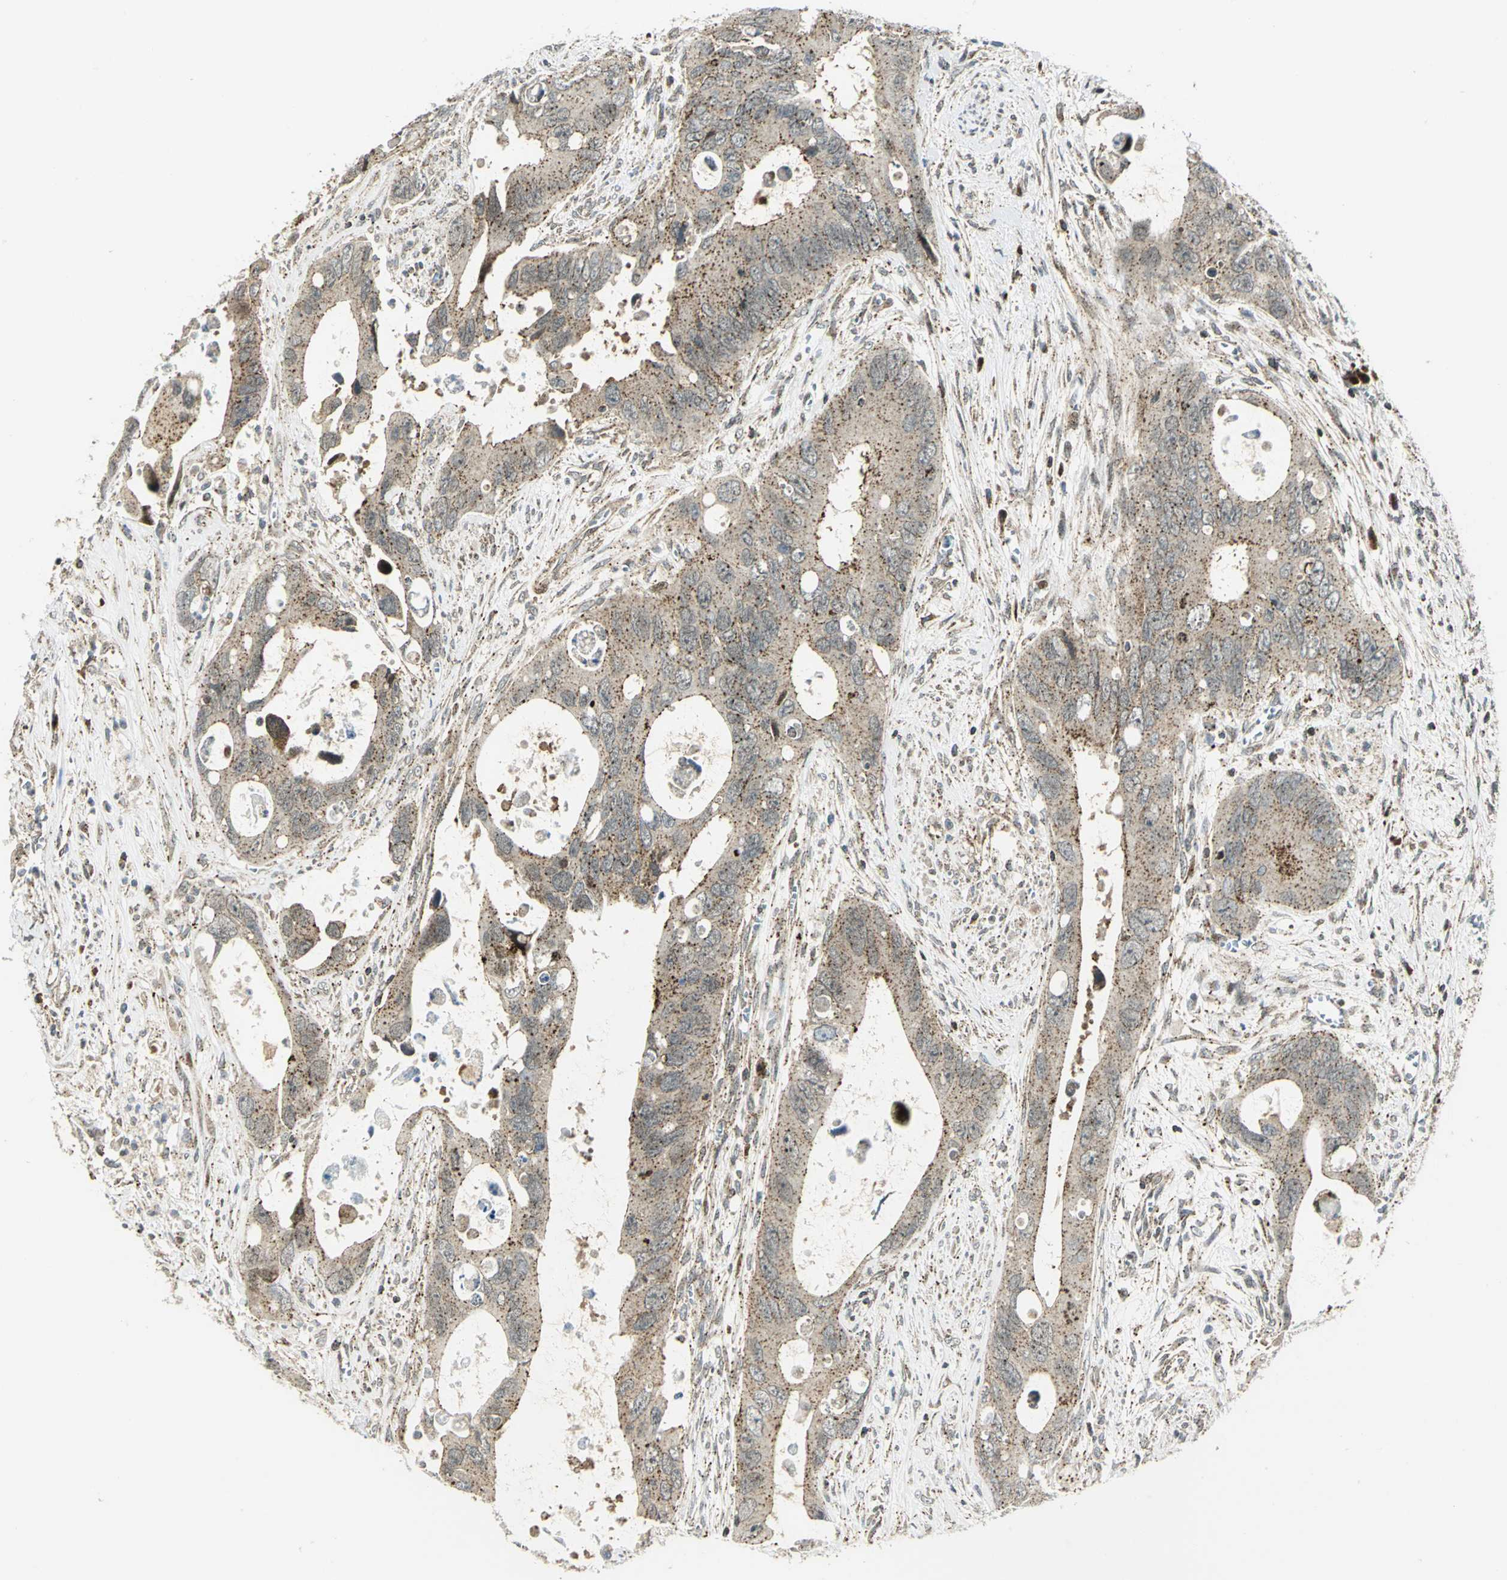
{"staining": {"intensity": "moderate", "quantity": ">75%", "location": "cytoplasmic/membranous"}, "tissue": "colorectal cancer", "cell_type": "Tumor cells", "image_type": "cancer", "snomed": [{"axis": "morphology", "description": "Adenocarcinoma, NOS"}, {"axis": "topography", "description": "Rectum"}], "caption": "Adenocarcinoma (colorectal) tissue exhibits moderate cytoplasmic/membranous expression in about >75% of tumor cells, visualized by immunohistochemistry.", "gene": "ATP6V1A", "patient": {"sex": "male", "age": 70}}